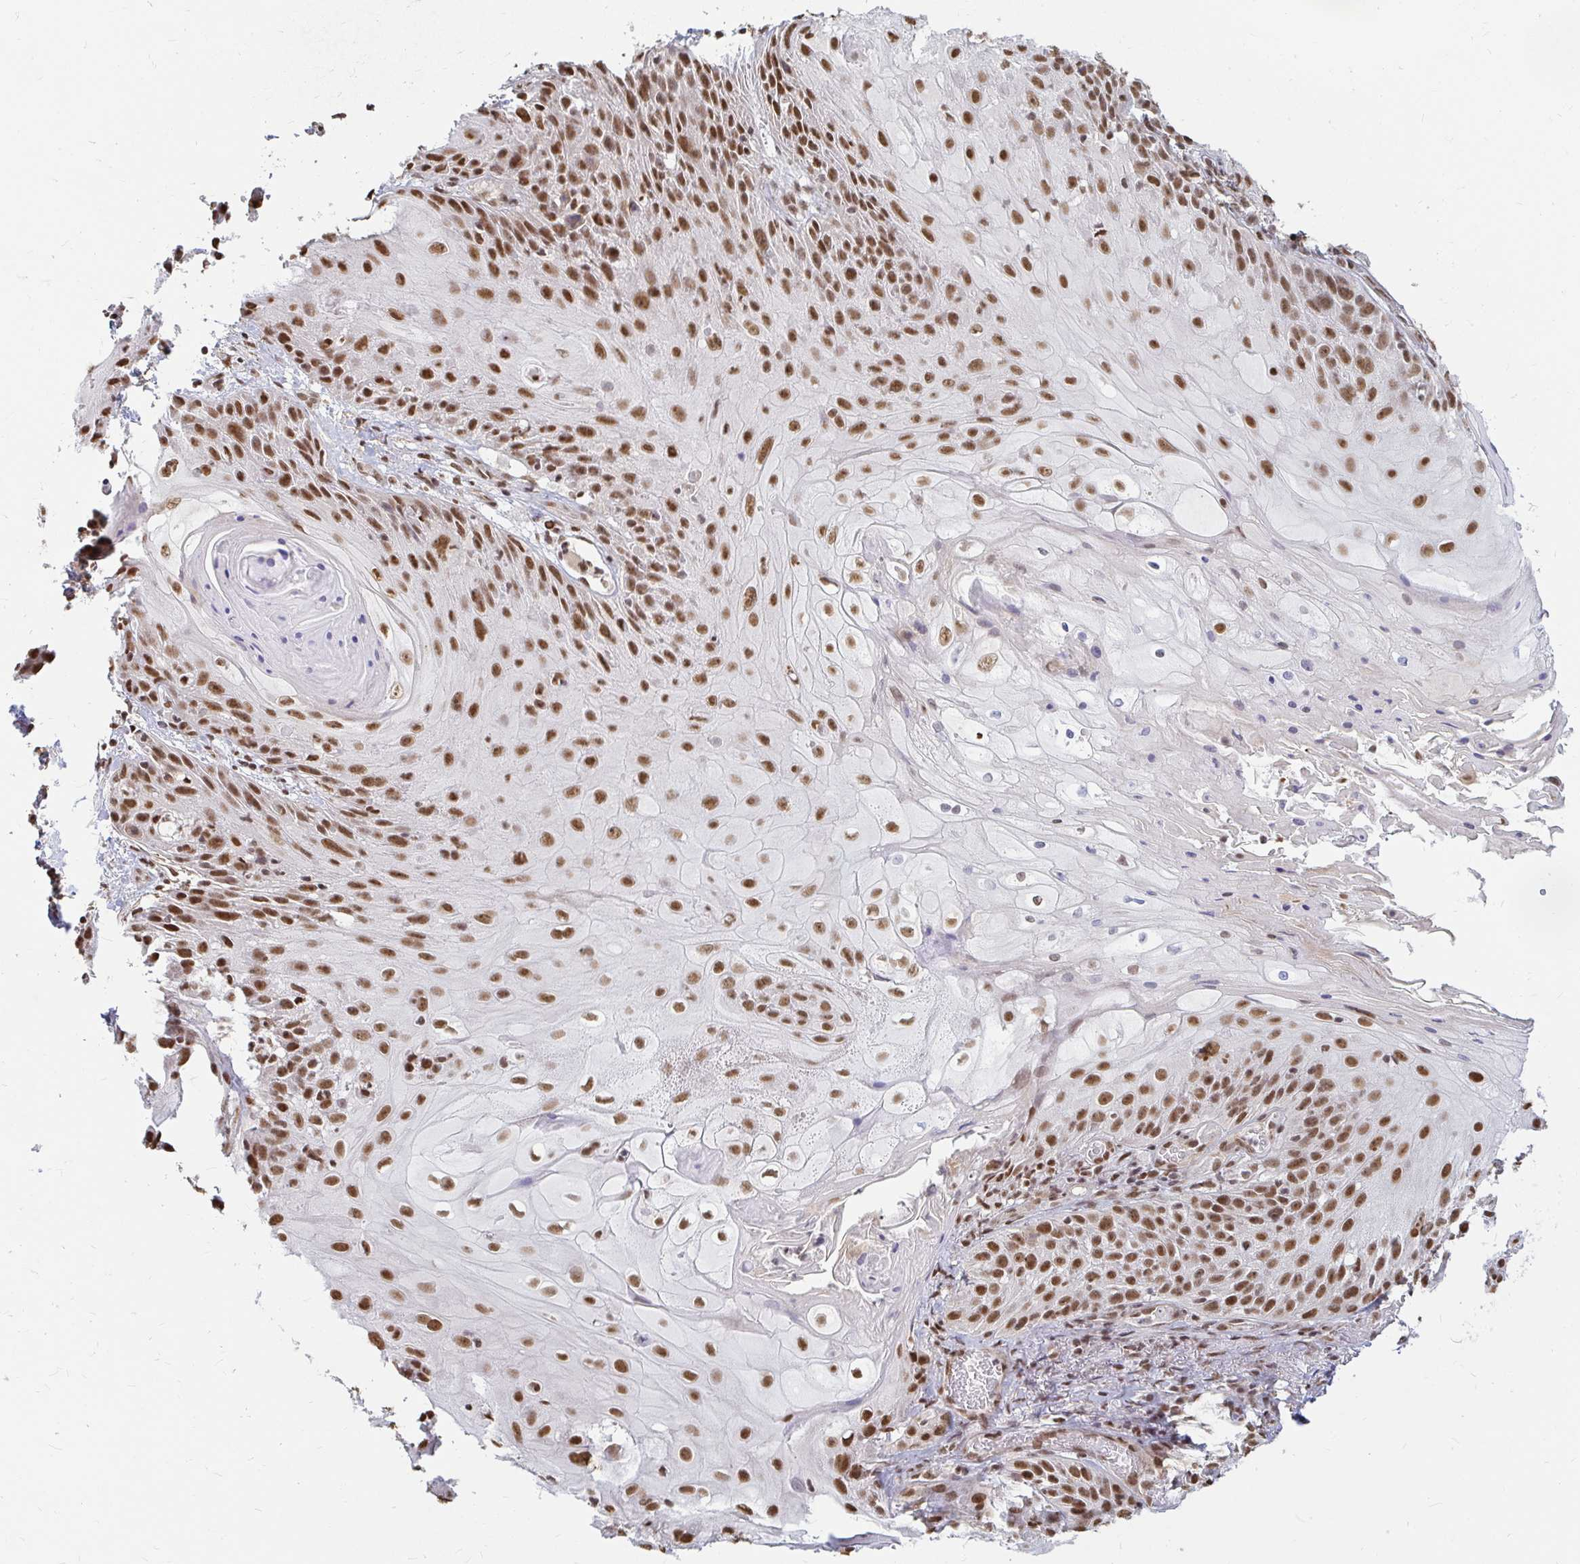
{"staining": {"intensity": "moderate", "quantity": ">75%", "location": "nuclear"}, "tissue": "skin cancer", "cell_type": "Tumor cells", "image_type": "cancer", "snomed": [{"axis": "morphology", "description": "Squamous cell carcinoma, NOS"}, {"axis": "topography", "description": "Skin"}, {"axis": "topography", "description": "Vulva"}], "caption": "High-power microscopy captured an immunohistochemistry (IHC) micrograph of skin cancer (squamous cell carcinoma), revealing moderate nuclear positivity in approximately >75% of tumor cells. The protein of interest is shown in brown color, while the nuclei are stained blue.", "gene": "HNRNPU", "patient": {"sex": "female", "age": 76}}